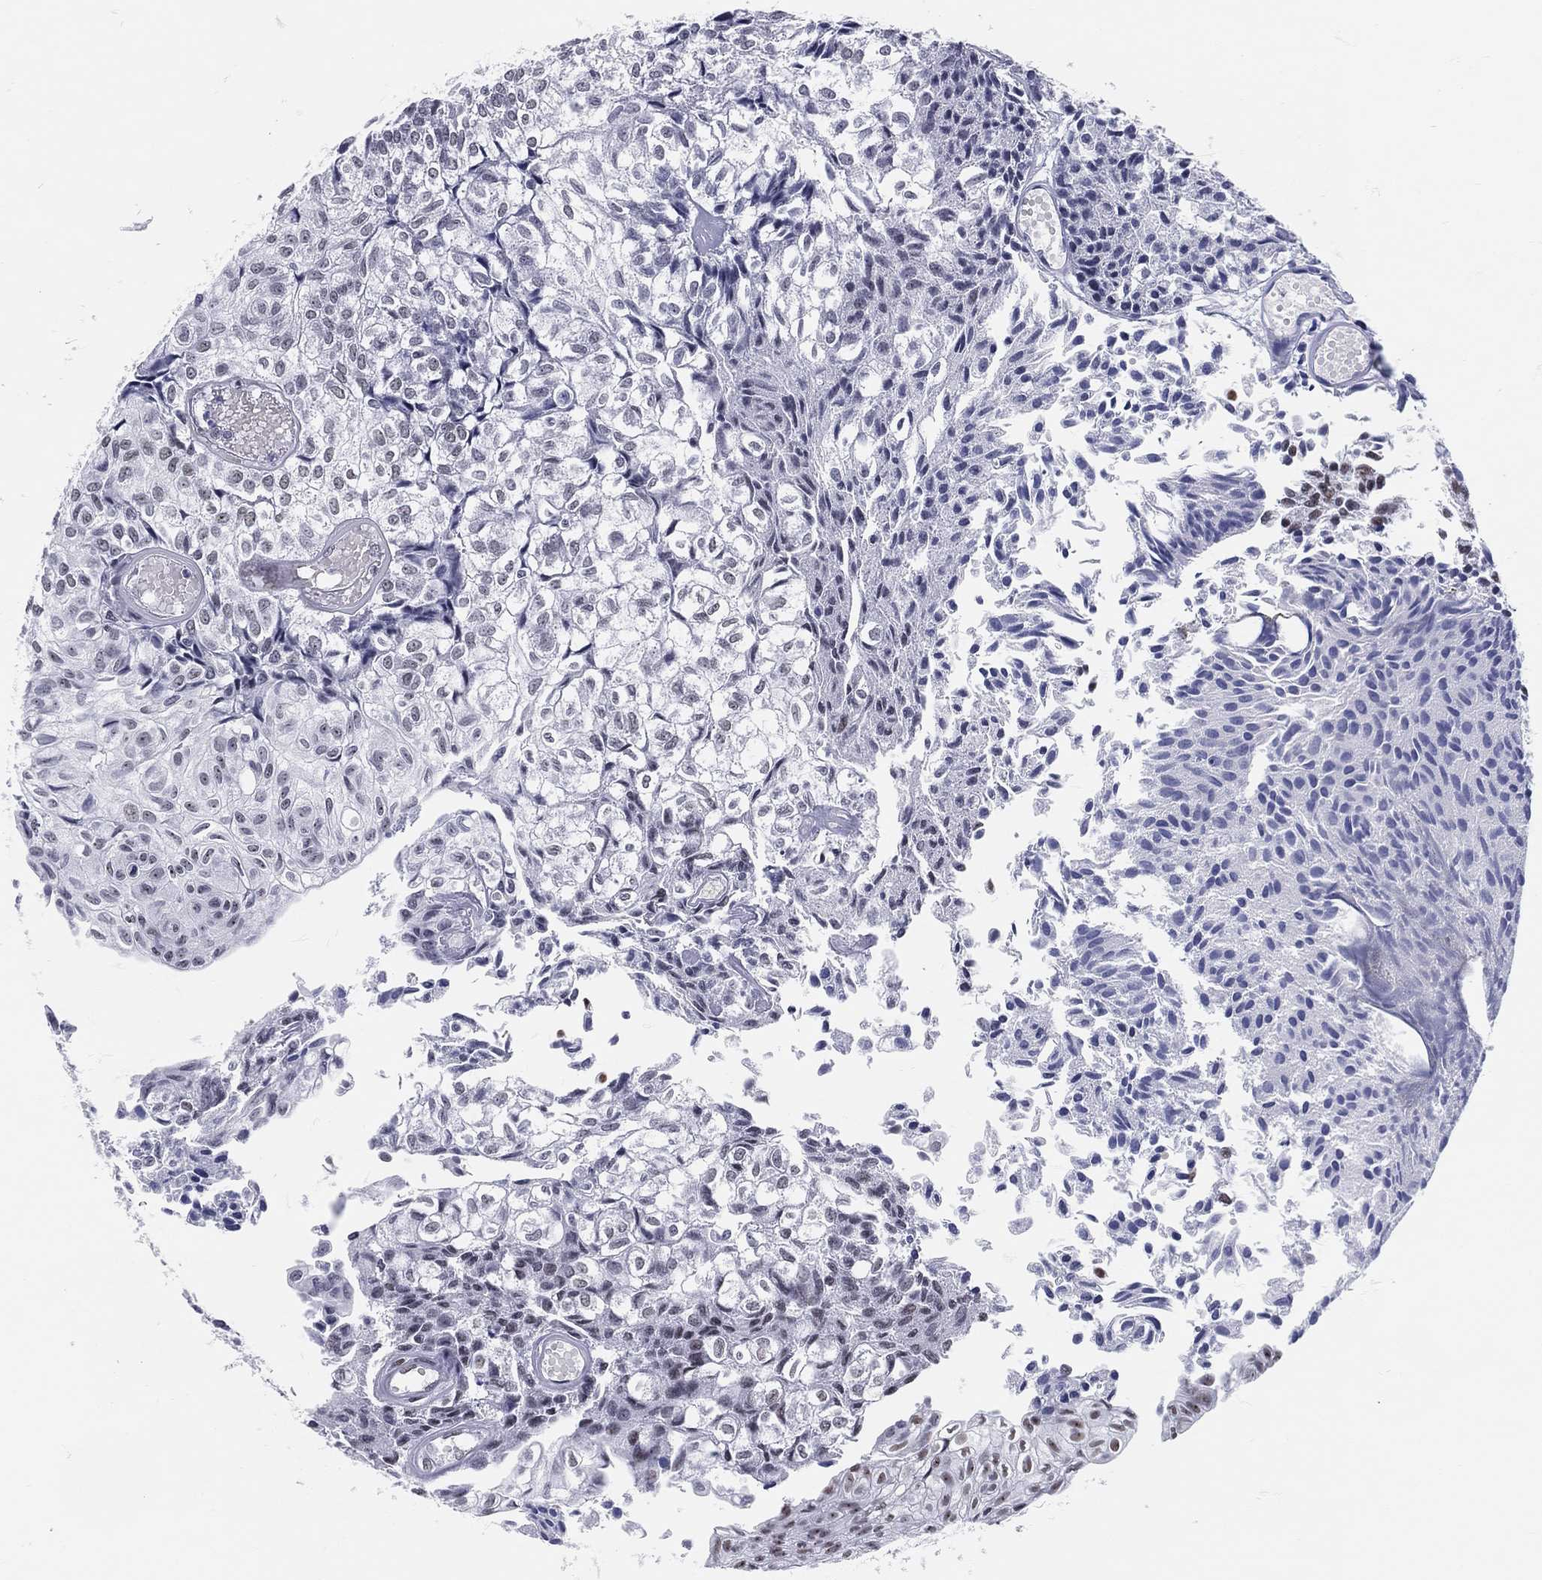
{"staining": {"intensity": "moderate", "quantity": "<25%", "location": "nuclear"}, "tissue": "urothelial cancer", "cell_type": "Tumor cells", "image_type": "cancer", "snomed": [{"axis": "morphology", "description": "Urothelial carcinoma, Low grade"}, {"axis": "topography", "description": "Urinary bladder"}], "caption": "Urothelial cancer stained with a protein marker shows moderate staining in tumor cells.", "gene": "MAPK8IP1", "patient": {"sex": "male", "age": 89}}